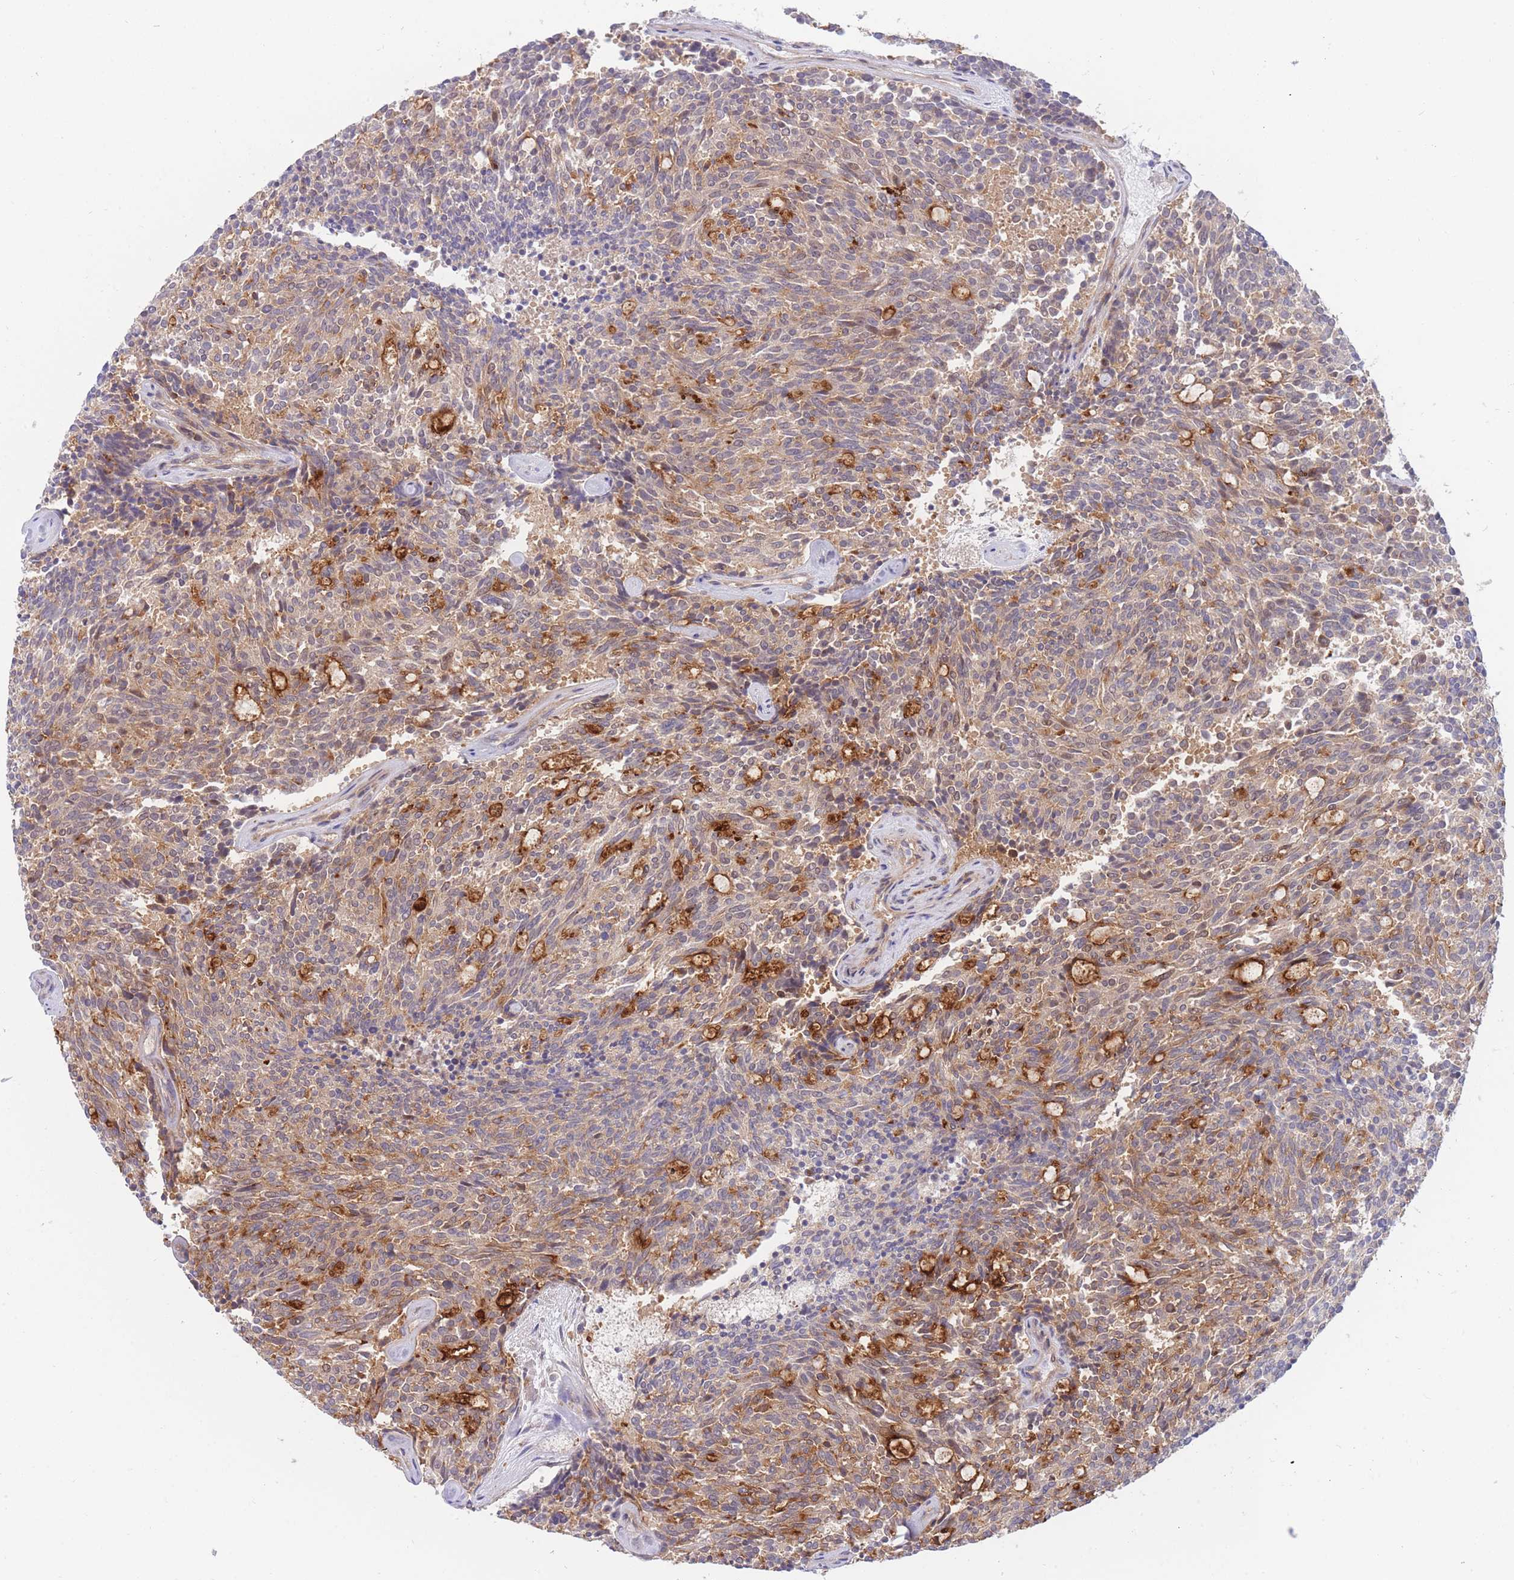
{"staining": {"intensity": "strong", "quantity": "<25%", "location": "cytoplasmic/membranous"}, "tissue": "carcinoid", "cell_type": "Tumor cells", "image_type": "cancer", "snomed": [{"axis": "morphology", "description": "Carcinoid, malignant, NOS"}, {"axis": "topography", "description": "Pancreas"}], "caption": "Protein staining of malignant carcinoid tissue shows strong cytoplasmic/membranous positivity in about <25% of tumor cells.", "gene": "APOL4", "patient": {"sex": "female", "age": 54}}